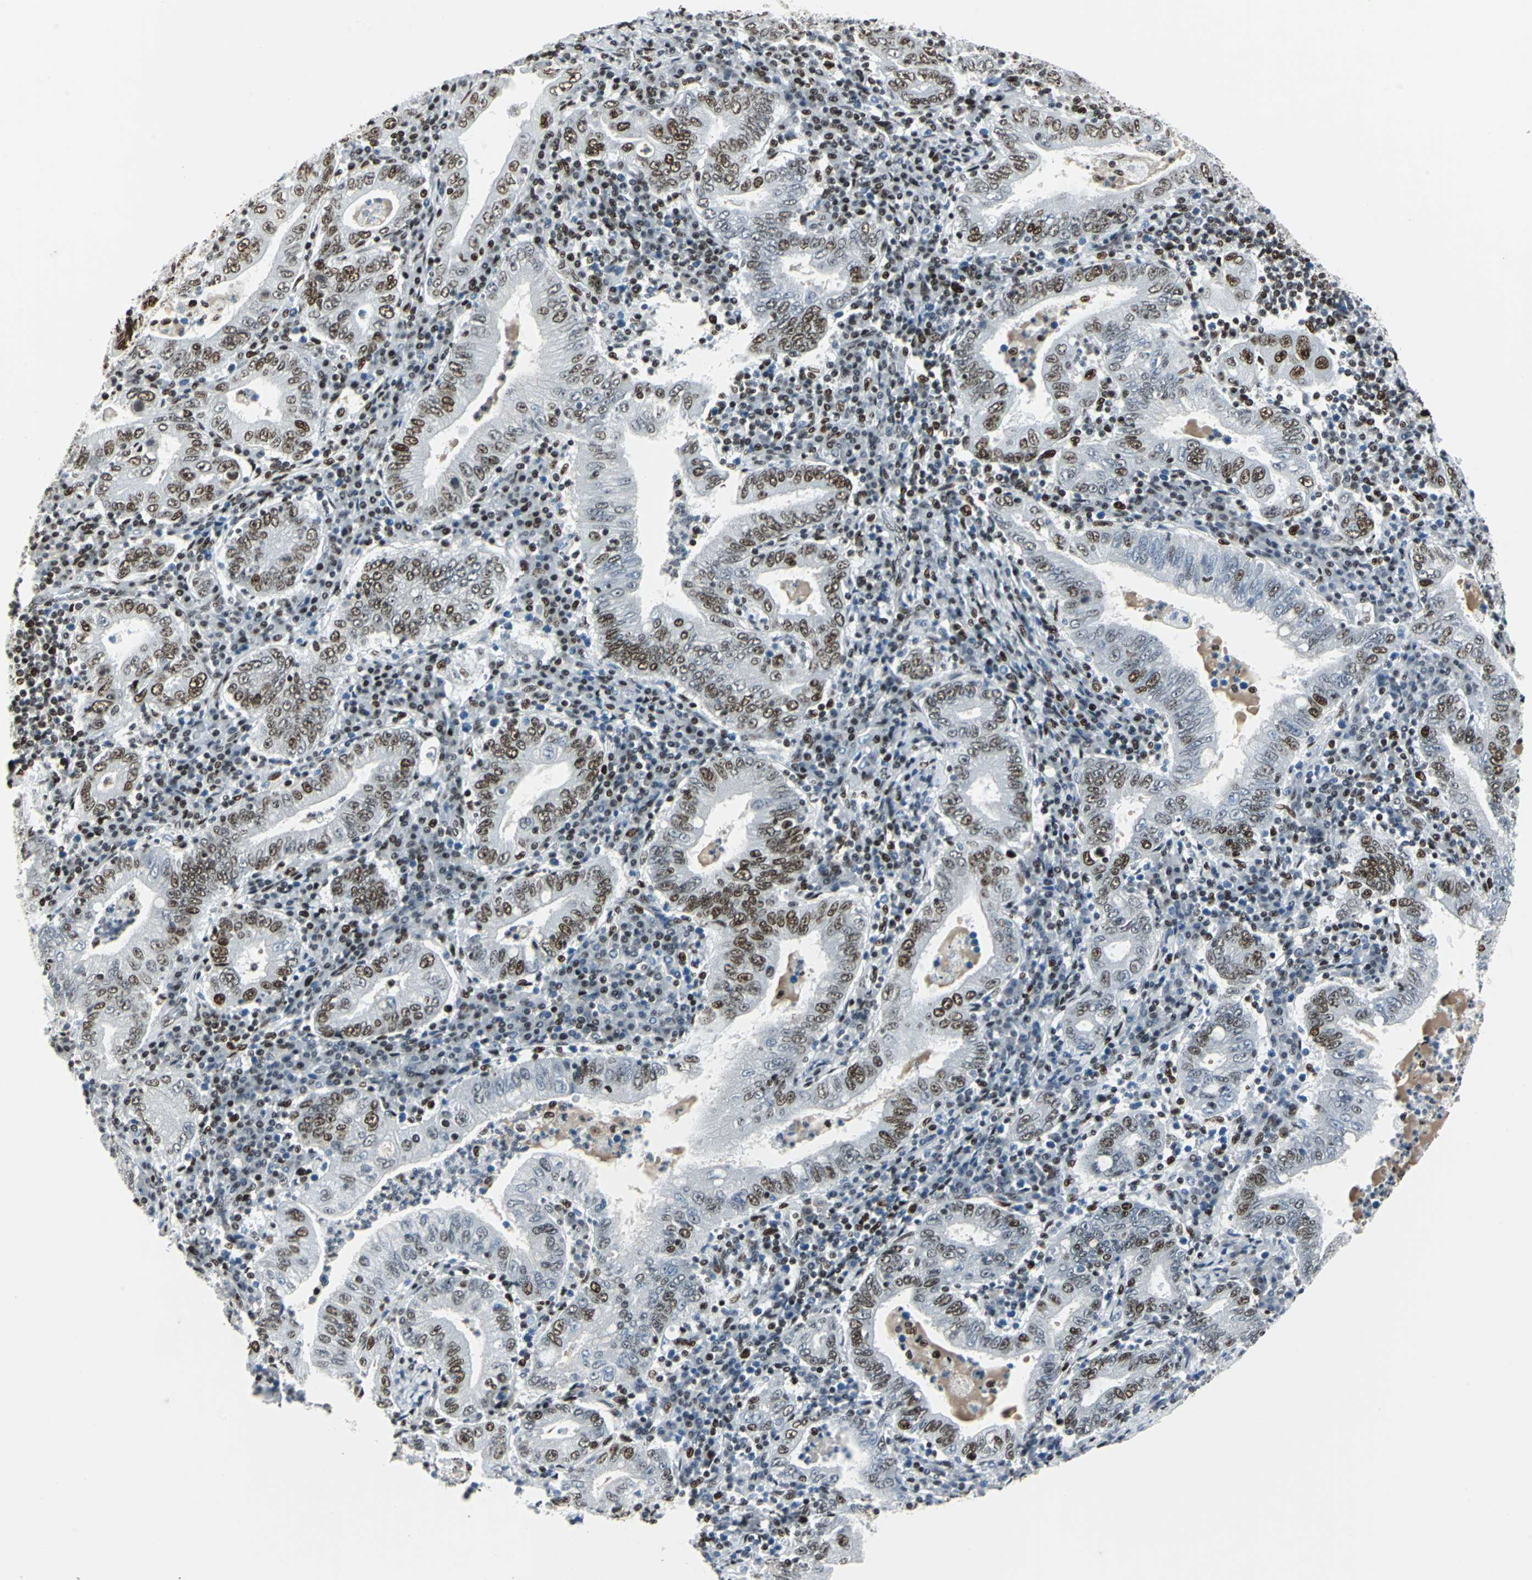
{"staining": {"intensity": "strong", "quantity": ">75%", "location": "nuclear"}, "tissue": "stomach cancer", "cell_type": "Tumor cells", "image_type": "cancer", "snomed": [{"axis": "morphology", "description": "Normal tissue, NOS"}, {"axis": "morphology", "description": "Adenocarcinoma, NOS"}, {"axis": "topography", "description": "Esophagus"}, {"axis": "topography", "description": "Stomach, upper"}, {"axis": "topography", "description": "Peripheral nerve tissue"}], "caption": "Immunohistochemistry of stomach cancer exhibits high levels of strong nuclear staining in approximately >75% of tumor cells.", "gene": "HDAC2", "patient": {"sex": "male", "age": 62}}